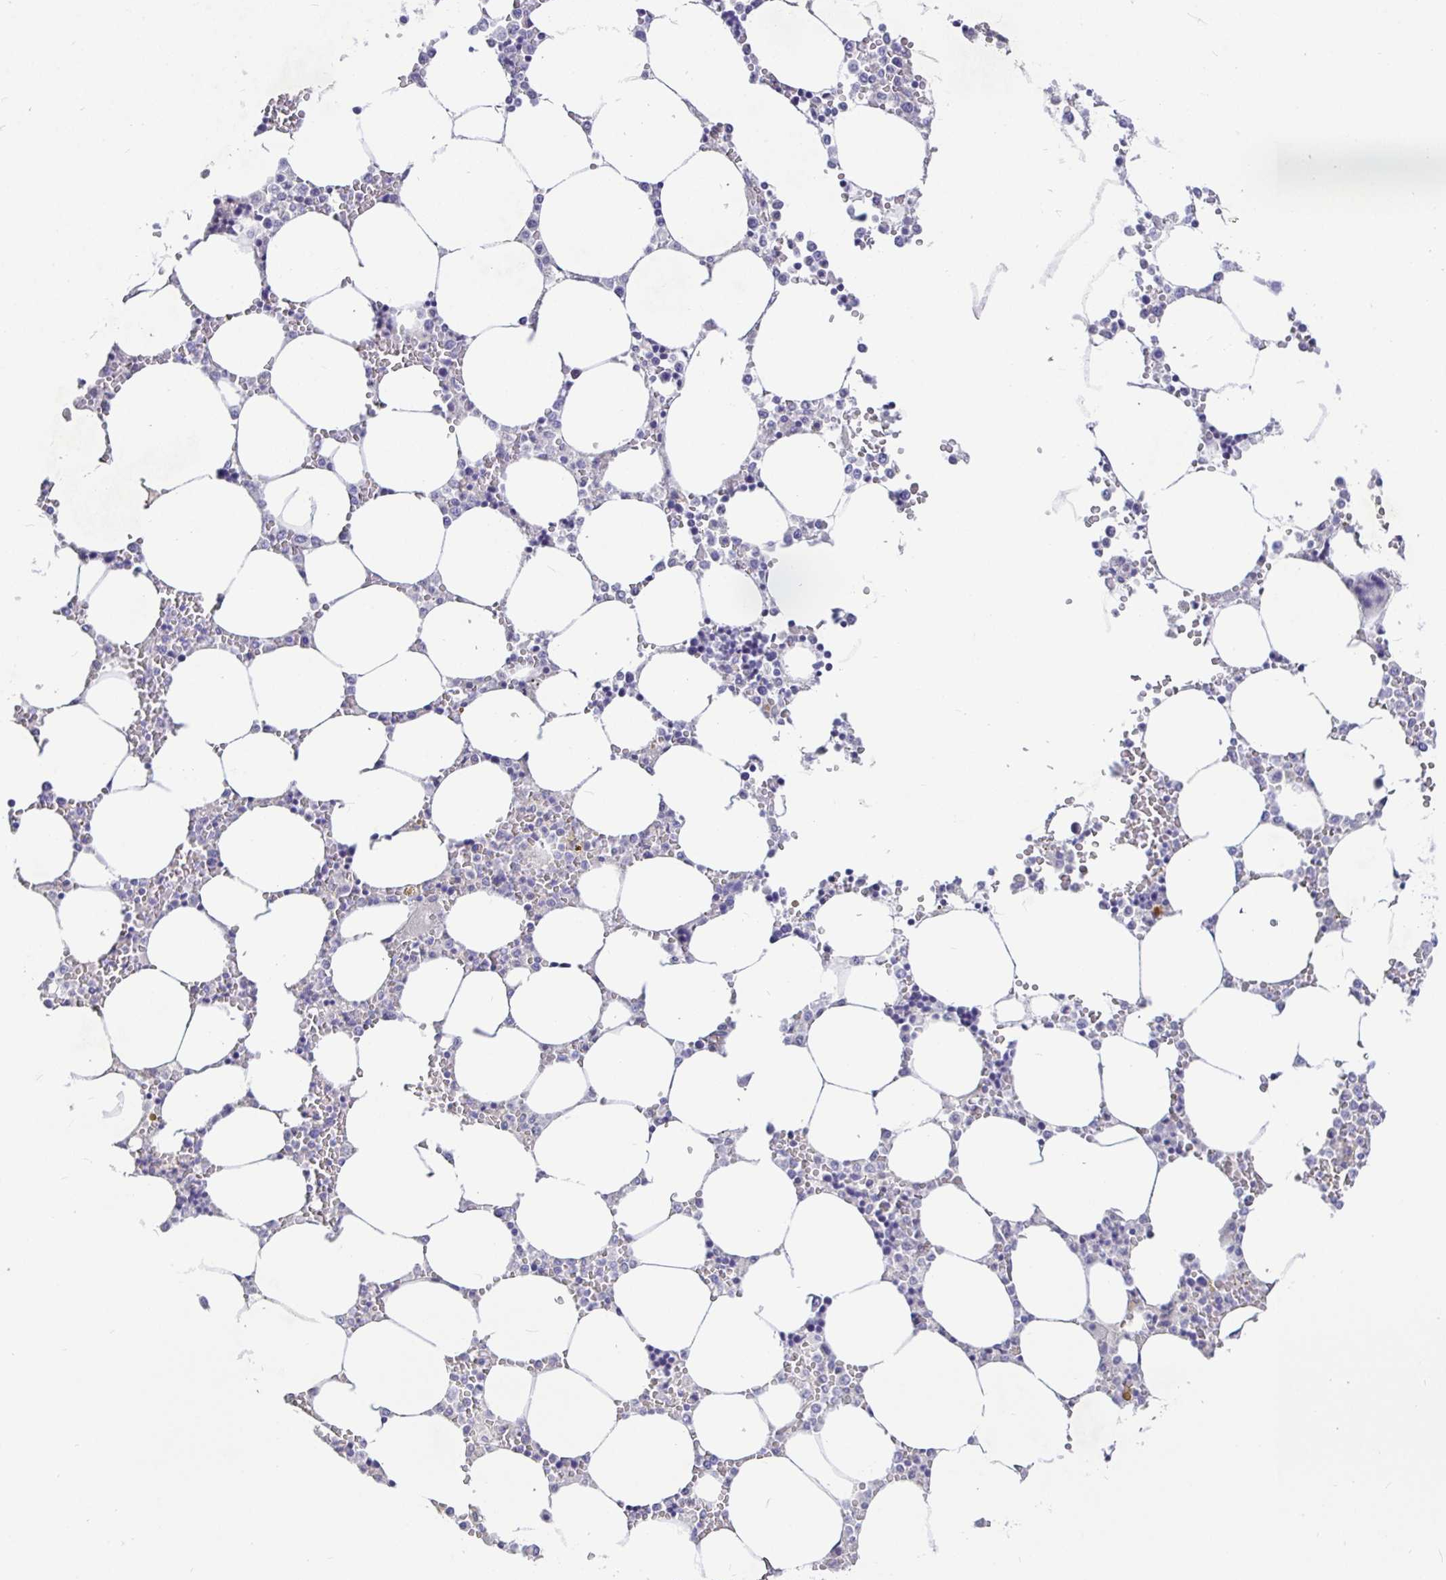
{"staining": {"intensity": "negative", "quantity": "none", "location": "none"}, "tissue": "bone marrow", "cell_type": "Hematopoietic cells", "image_type": "normal", "snomed": [{"axis": "morphology", "description": "Normal tissue, NOS"}, {"axis": "topography", "description": "Bone marrow"}], "caption": "Immunohistochemical staining of unremarkable human bone marrow displays no significant staining in hematopoietic cells. (Immunohistochemistry, brightfield microscopy, high magnification).", "gene": "TPTE", "patient": {"sex": "male", "age": 64}}